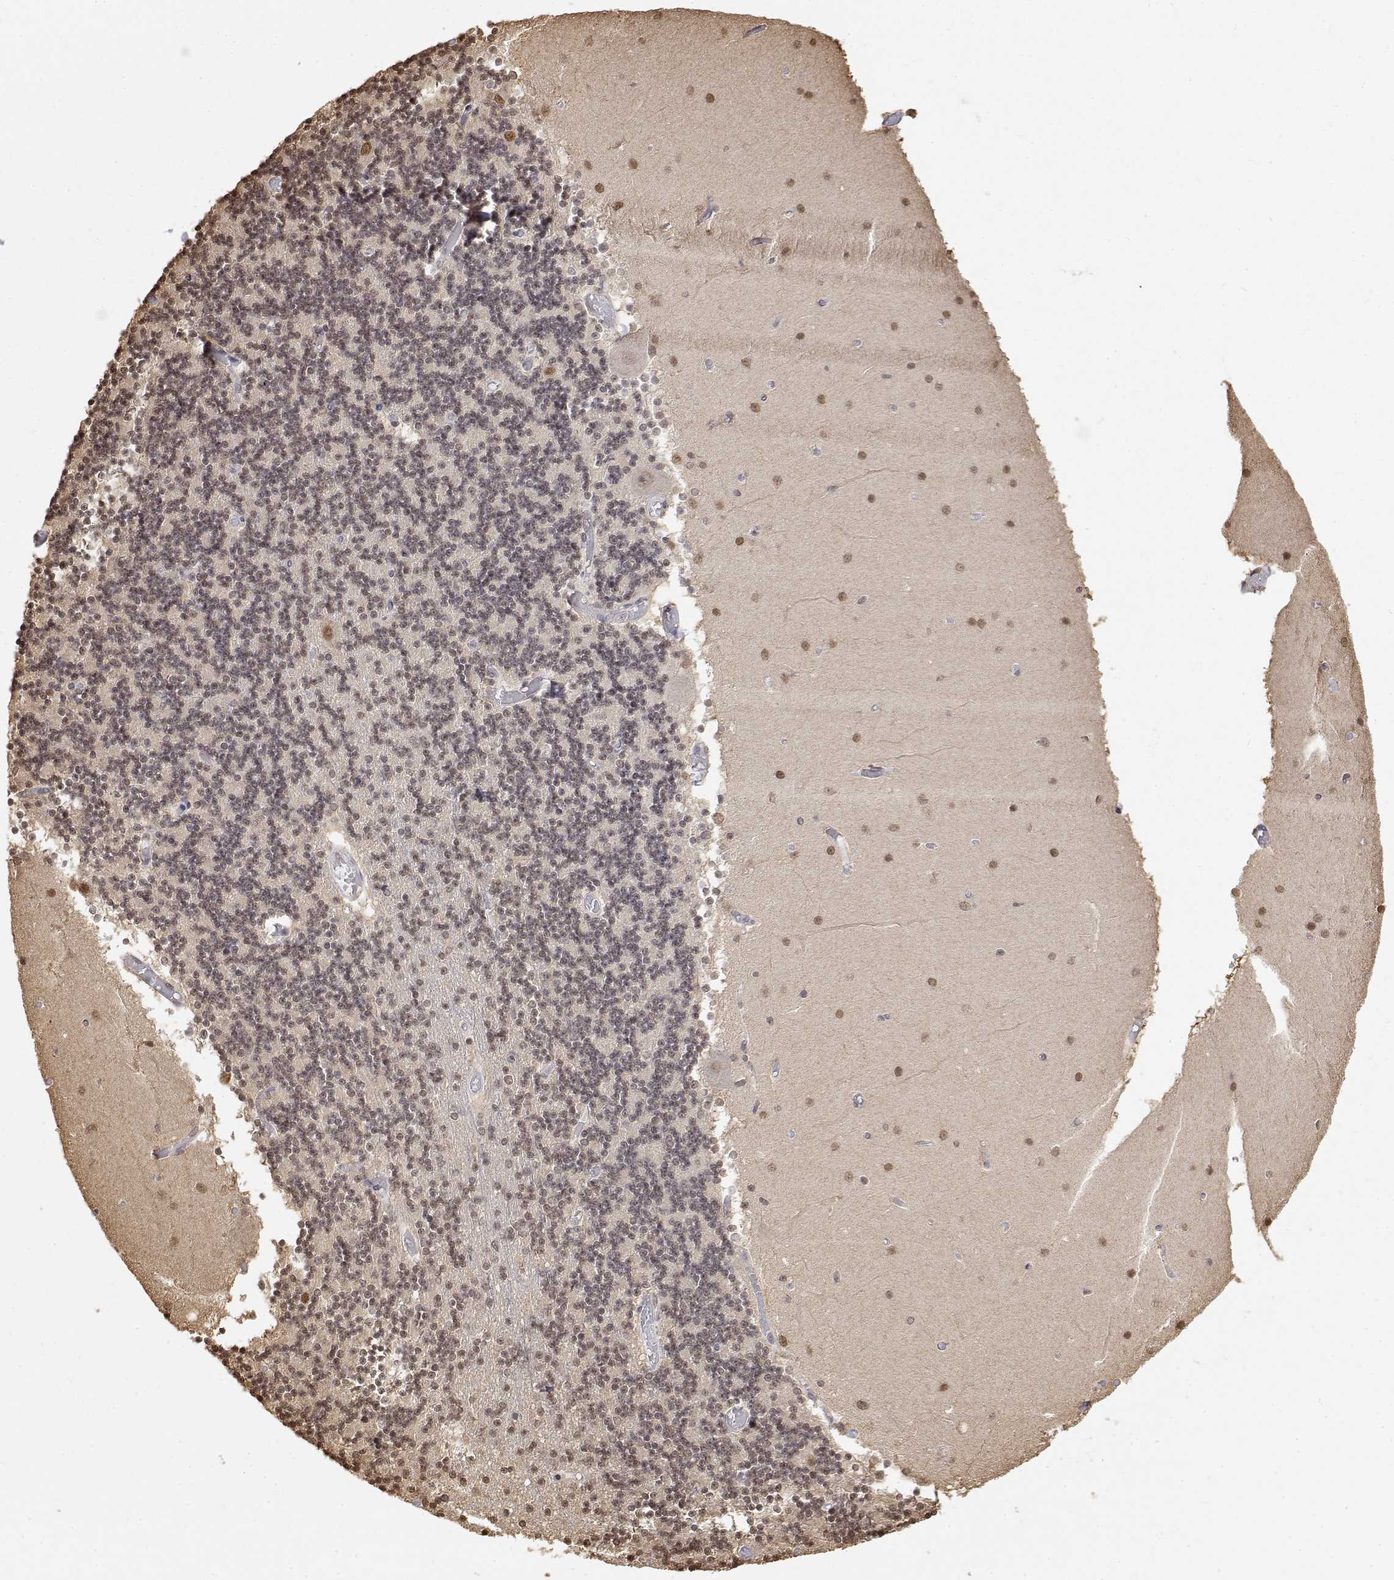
{"staining": {"intensity": "weak", "quantity": ">75%", "location": "nuclear"}, "tissue": "cerebellum", "cell_type": "Cells in granular layer", "image_type": "normal", "snomed": [{"axis": "morphology", "description": "Normal tissue, NOS"}, {"axis": "topography", "description": "Cerebellum"}], "caption": "A brown stain shows weak nuclear staining of a protein in cells in granular layer of normal human cerebellum.", "gene": "TPI1", "patient": {"sex": "female", "age": 28}}